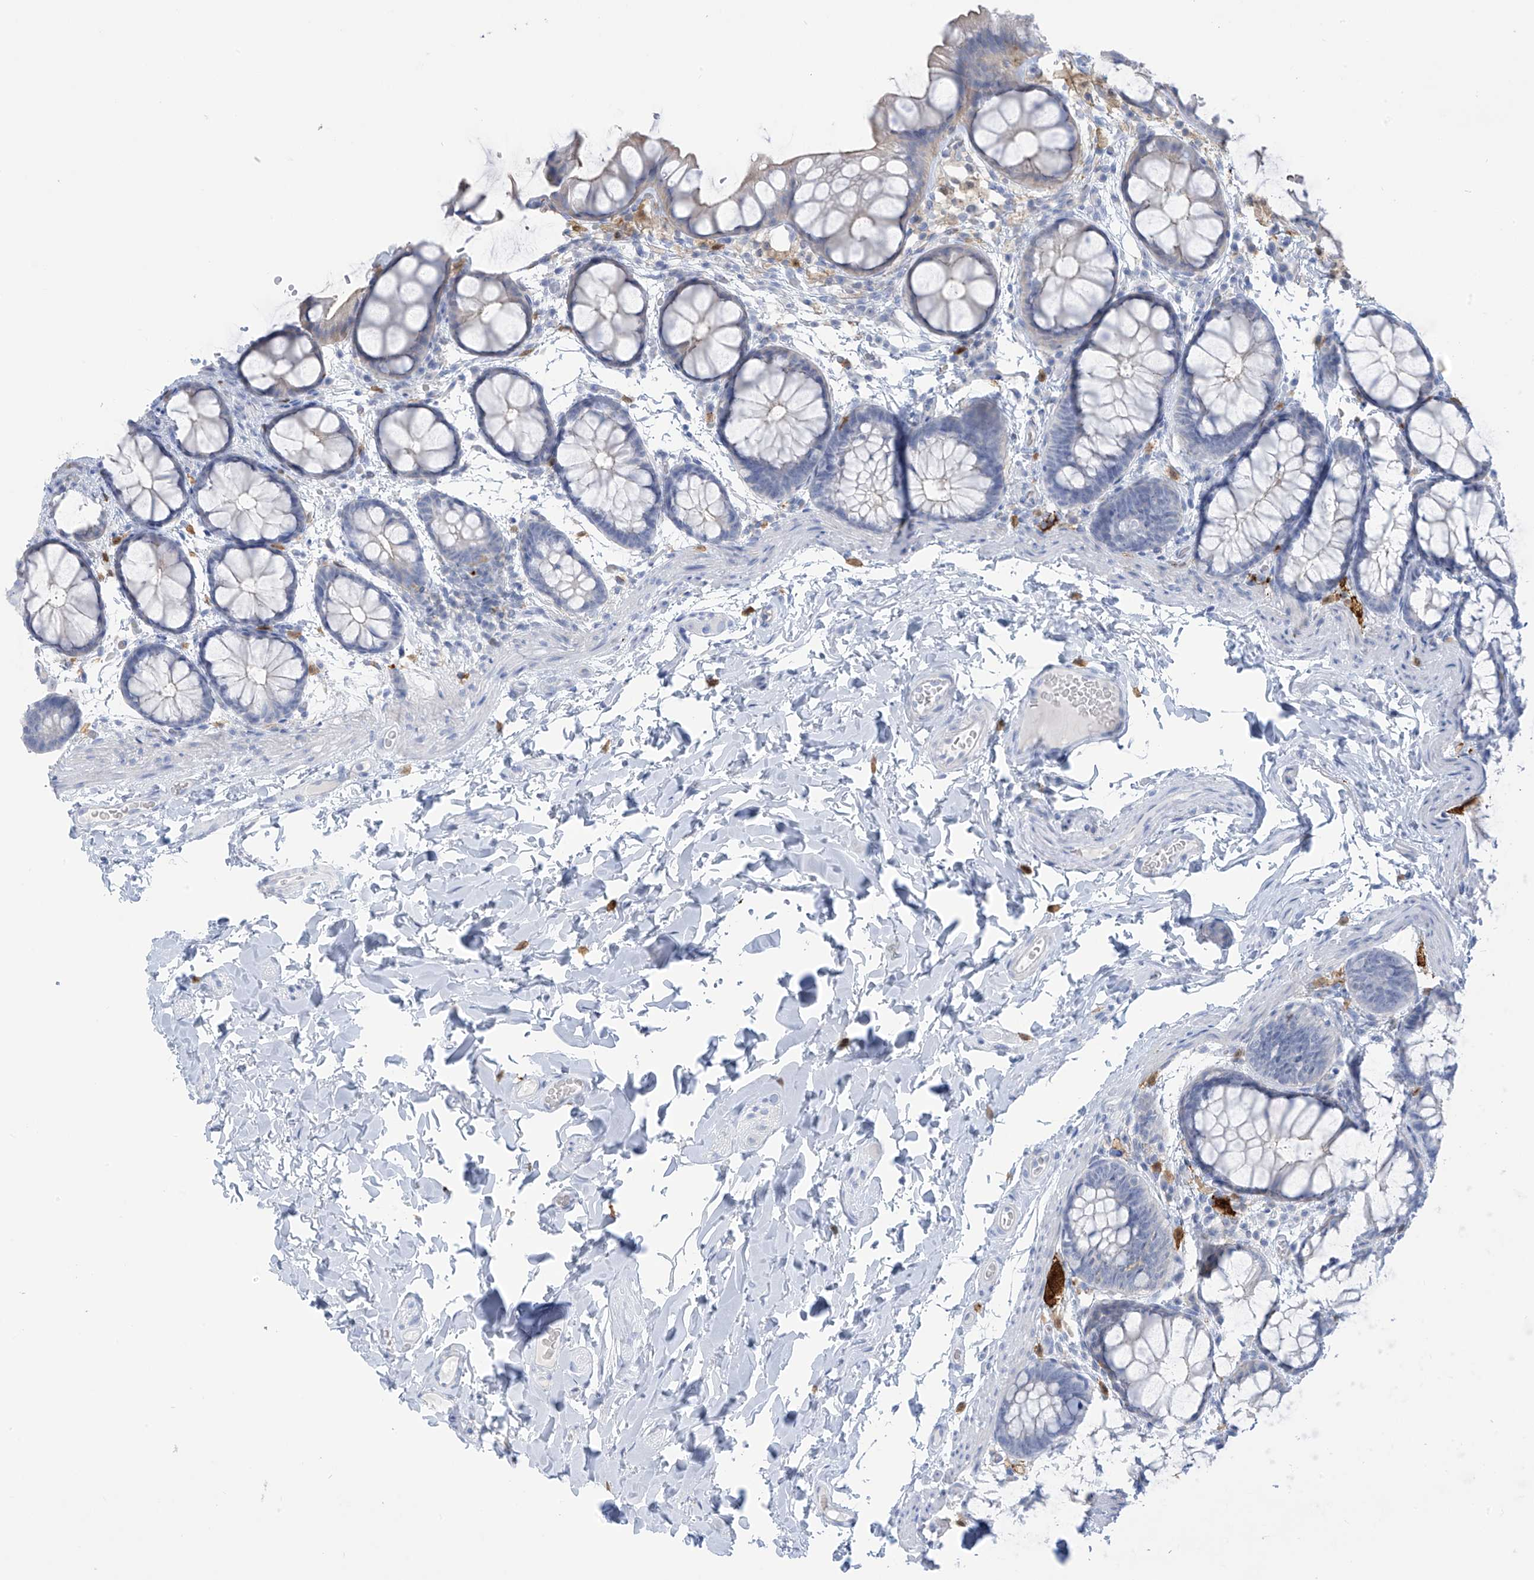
{"staining": {"intensity": "negative", "quantity": "none", "location": "none"}, "tissue": "colon", "cell_type": "Endothelial cells", "image_type": "normal", "snomed": [{"axis": "morphology", "description": "Normal tissue, NOS"}, {"axis": "topography", "description": "Colon"}], "caption": "There is no significant positivity in endothelial cells of colon. (Brightfield microscopy of DAB (3,3'-diaminobenzidine) immunohistochemistry at high magnification).", "gene": "TRMT2B", "patient": {"sex": "male", "age": 47}}